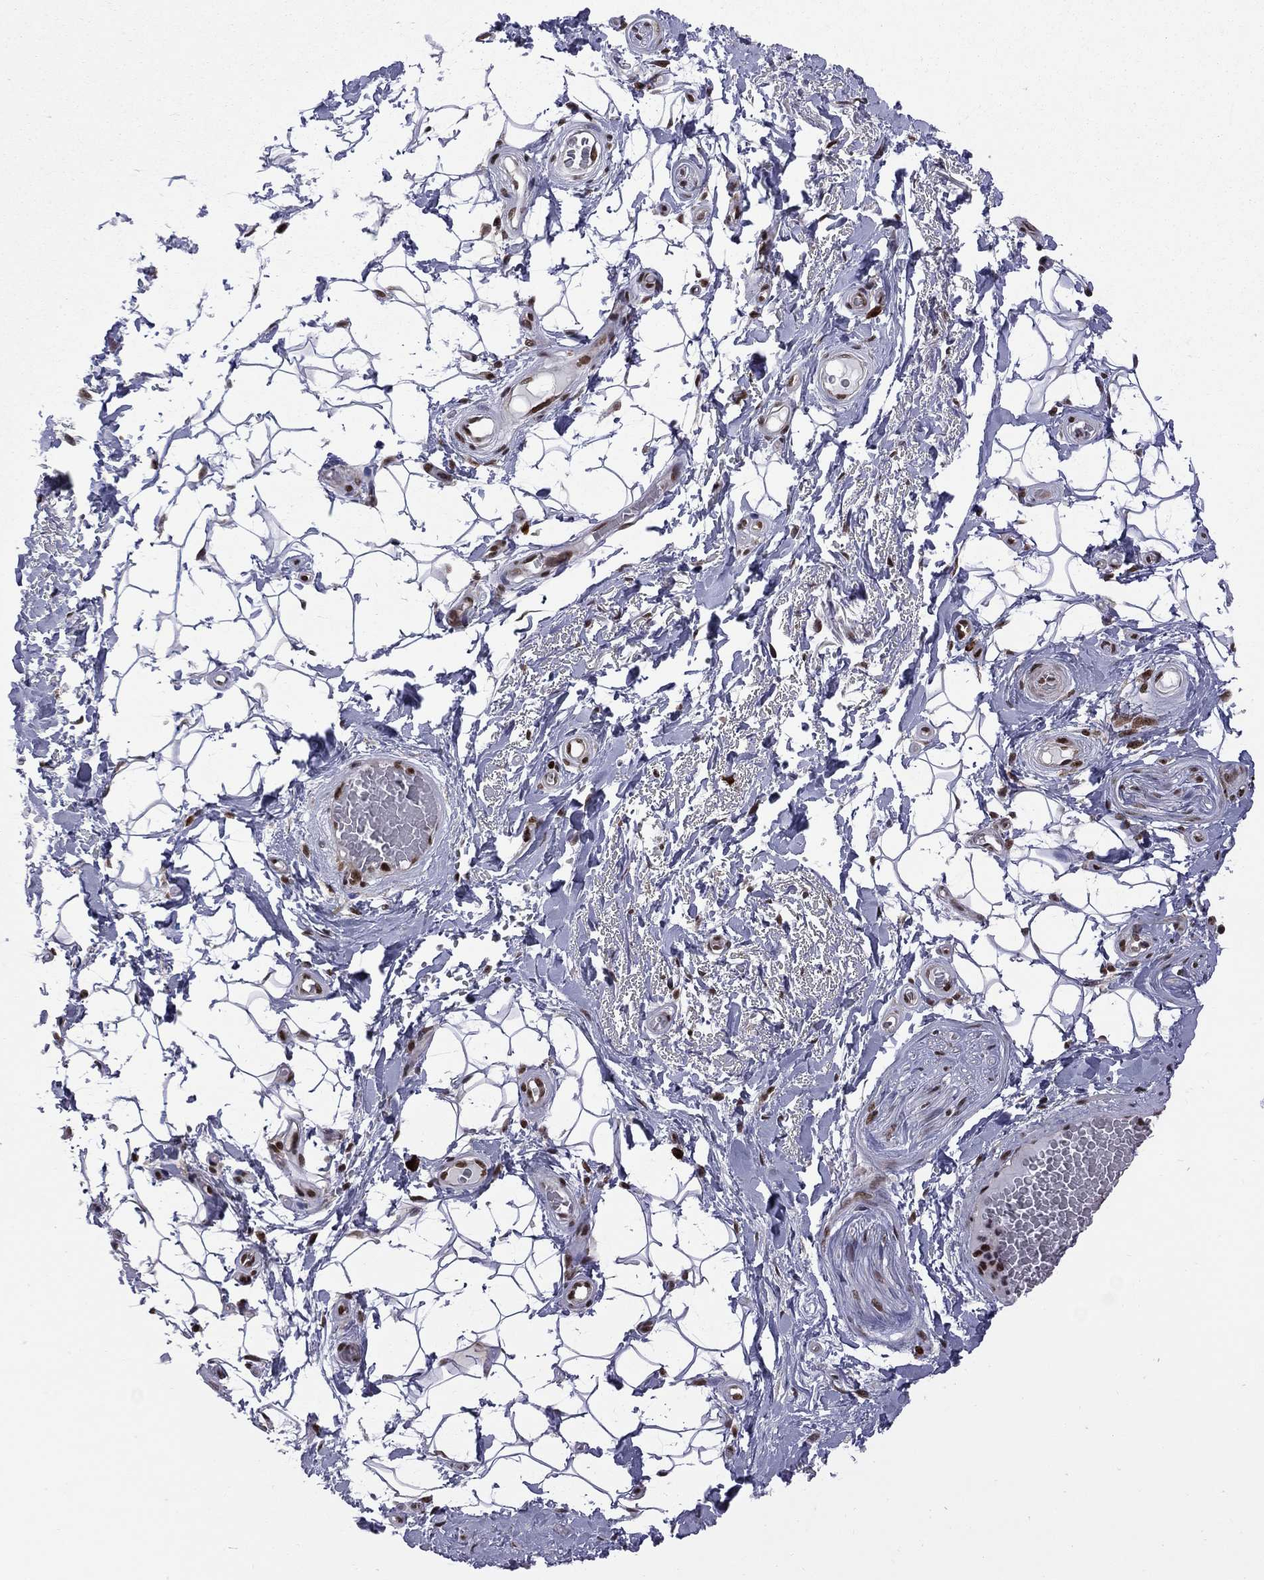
{"staining": {"intensity": "negative", "quantity": "none", "location": "none"}, "tissue": "adipose tissue", "cell_type": "Adipocytes", "image_type": "normal", "snomed": [{"axis": "morphology", "description": "Normal tissue, NOS"}, {"axis": "topography", "description": "Anal"}, {"axis": "topography", "description": "Peripheral nerve tissue"}], "caption": "Adipocytes show no significant expression in normal adipose tissue.", "gene": "MED25", "patient": {"sex": "male", "age": 53}}